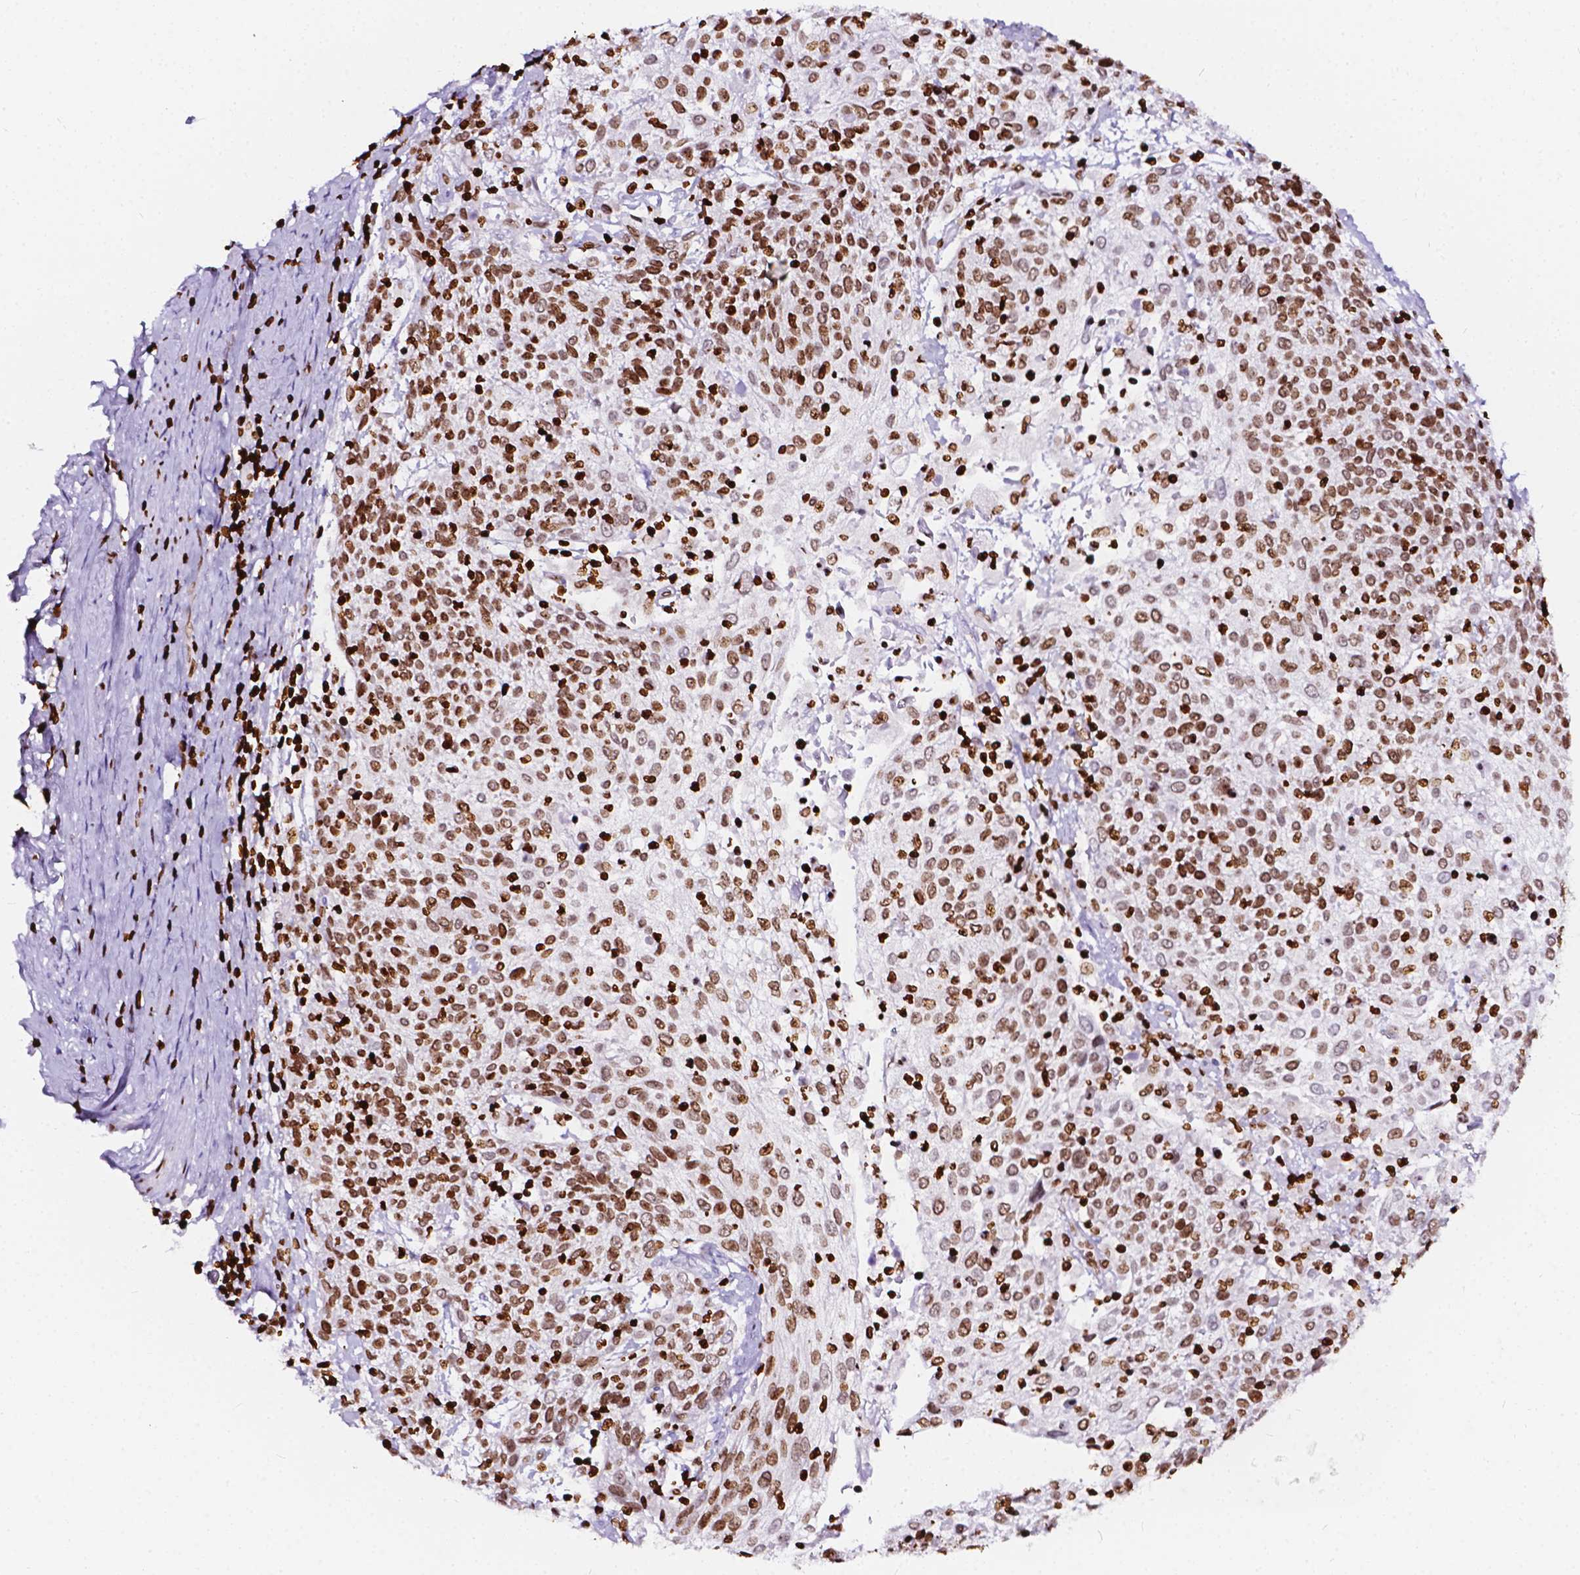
{"staining": {"intensity": "moderate", "quantity": ">75%", "location": "nuclear"}, "tissue": "cervical cancer", "cell_type": "Tumor cells", "image_type": "cancer", "snomed": [{"axis": "morphology", "description": "Squamous cell carcinoma, NOS"}, {"axis": "topography", "description": "Cervix"}], "caption": "Squamous cell carcinoma (cervical) stained with DAB immunohistochemistry (IHC) displays medium levels of moderate nuclear positivity in approximately >75% of tumor cells.", "gene": "CBY3", "patient": {"sex": "female", "age": 61}}